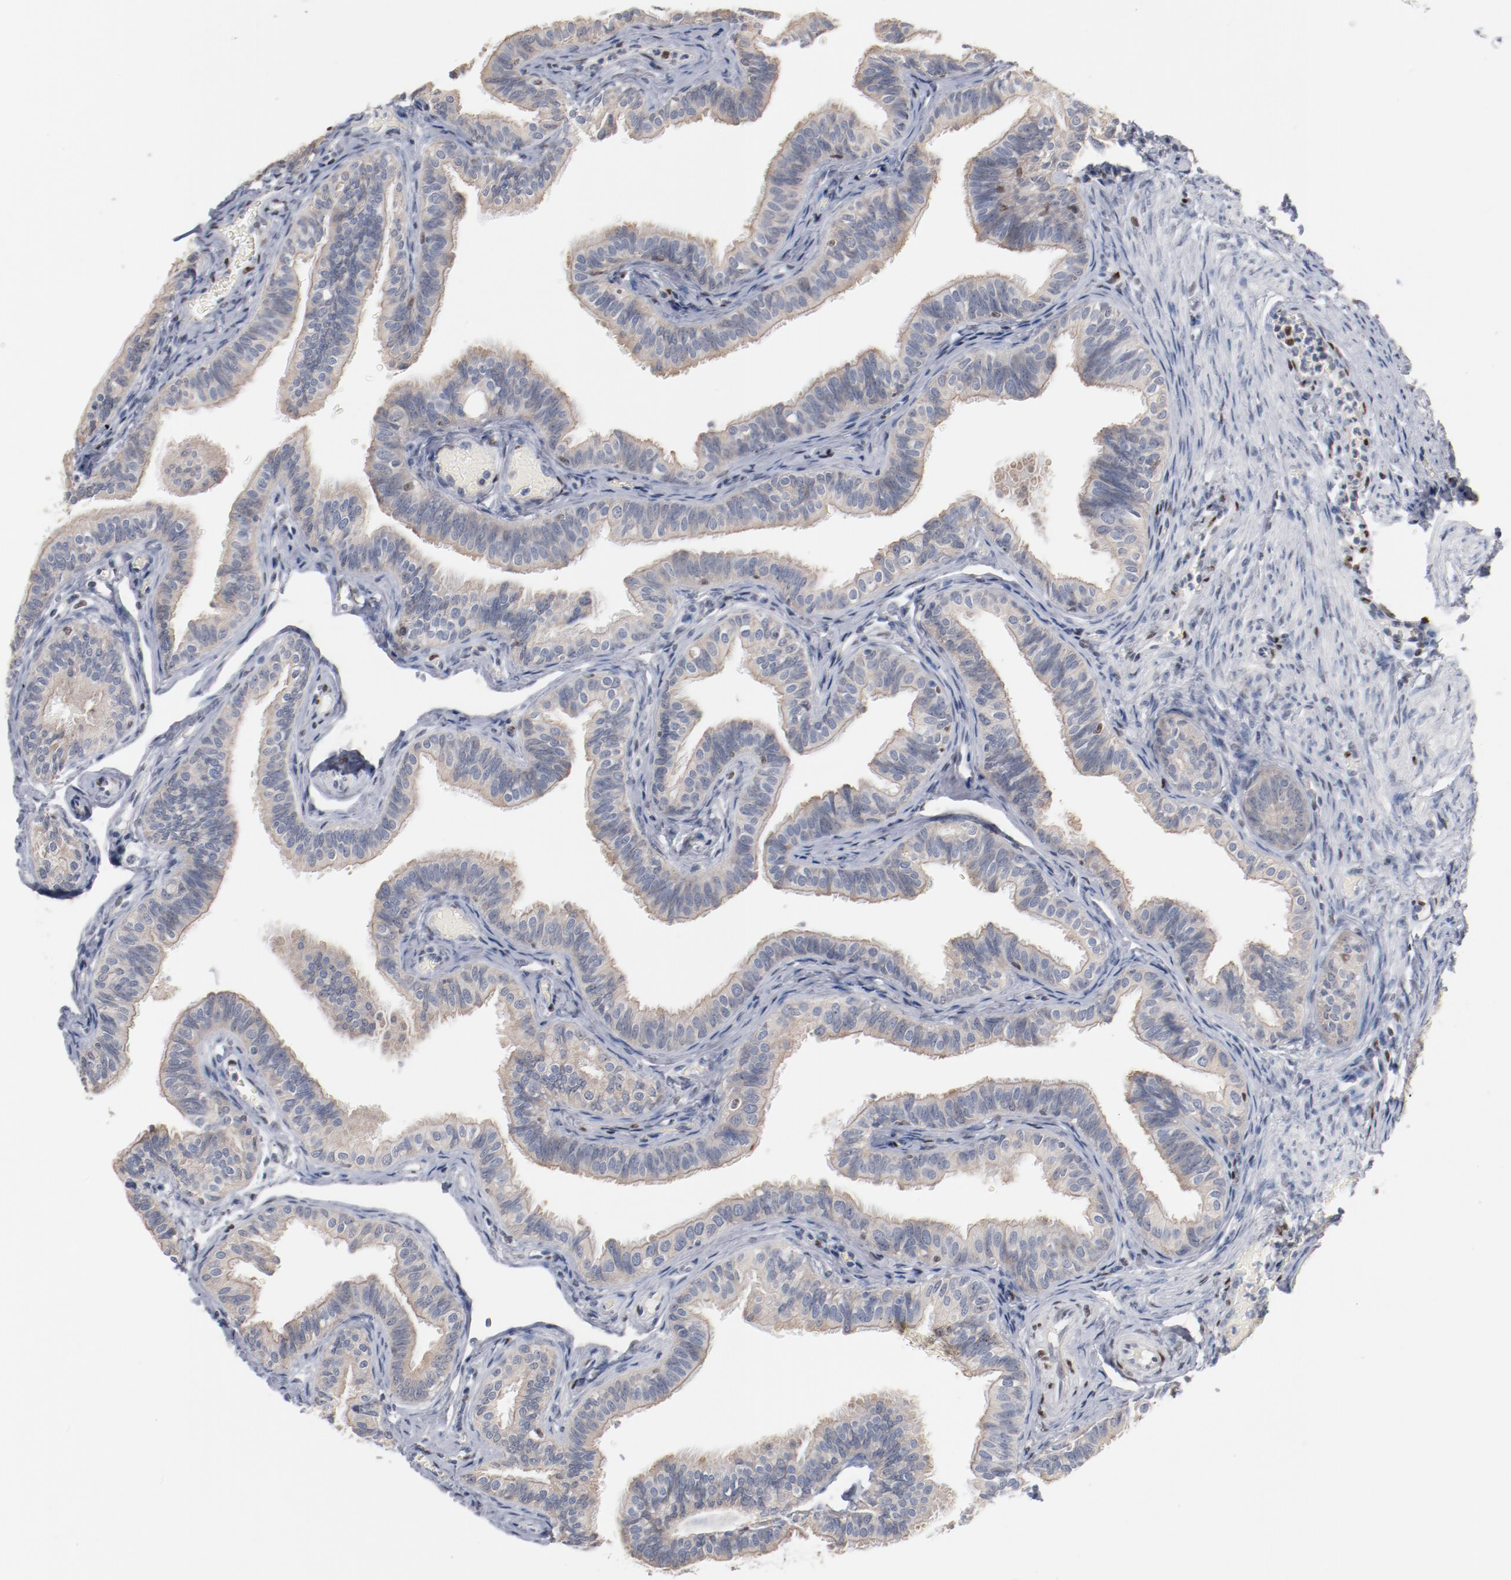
{"staining": {"intensity": "negative", "quantity": "none", "location": "none"}, "tissue": "fallopian tube", "cell_type": "Glandular cells", "image_type": "normal", "snomed": [{"axis": "morphology", "description": "Normal tissue, NOS"}, {"axis": "morphology", "description": "Dermoid, NOS"}, {"axis": "topography", "description": "Fallopian tube"}], "caption": "Histopathology image shows no significant protein expression in glandular cells of benign fallopian tube. The staining is performed using DAB (3,3'-diaminobenzidine) brown chromogen with nuclei counter-stained in using hematoxylin.", "gene": "ZEB2", "patient": {"sex": "female", "age": 33}}